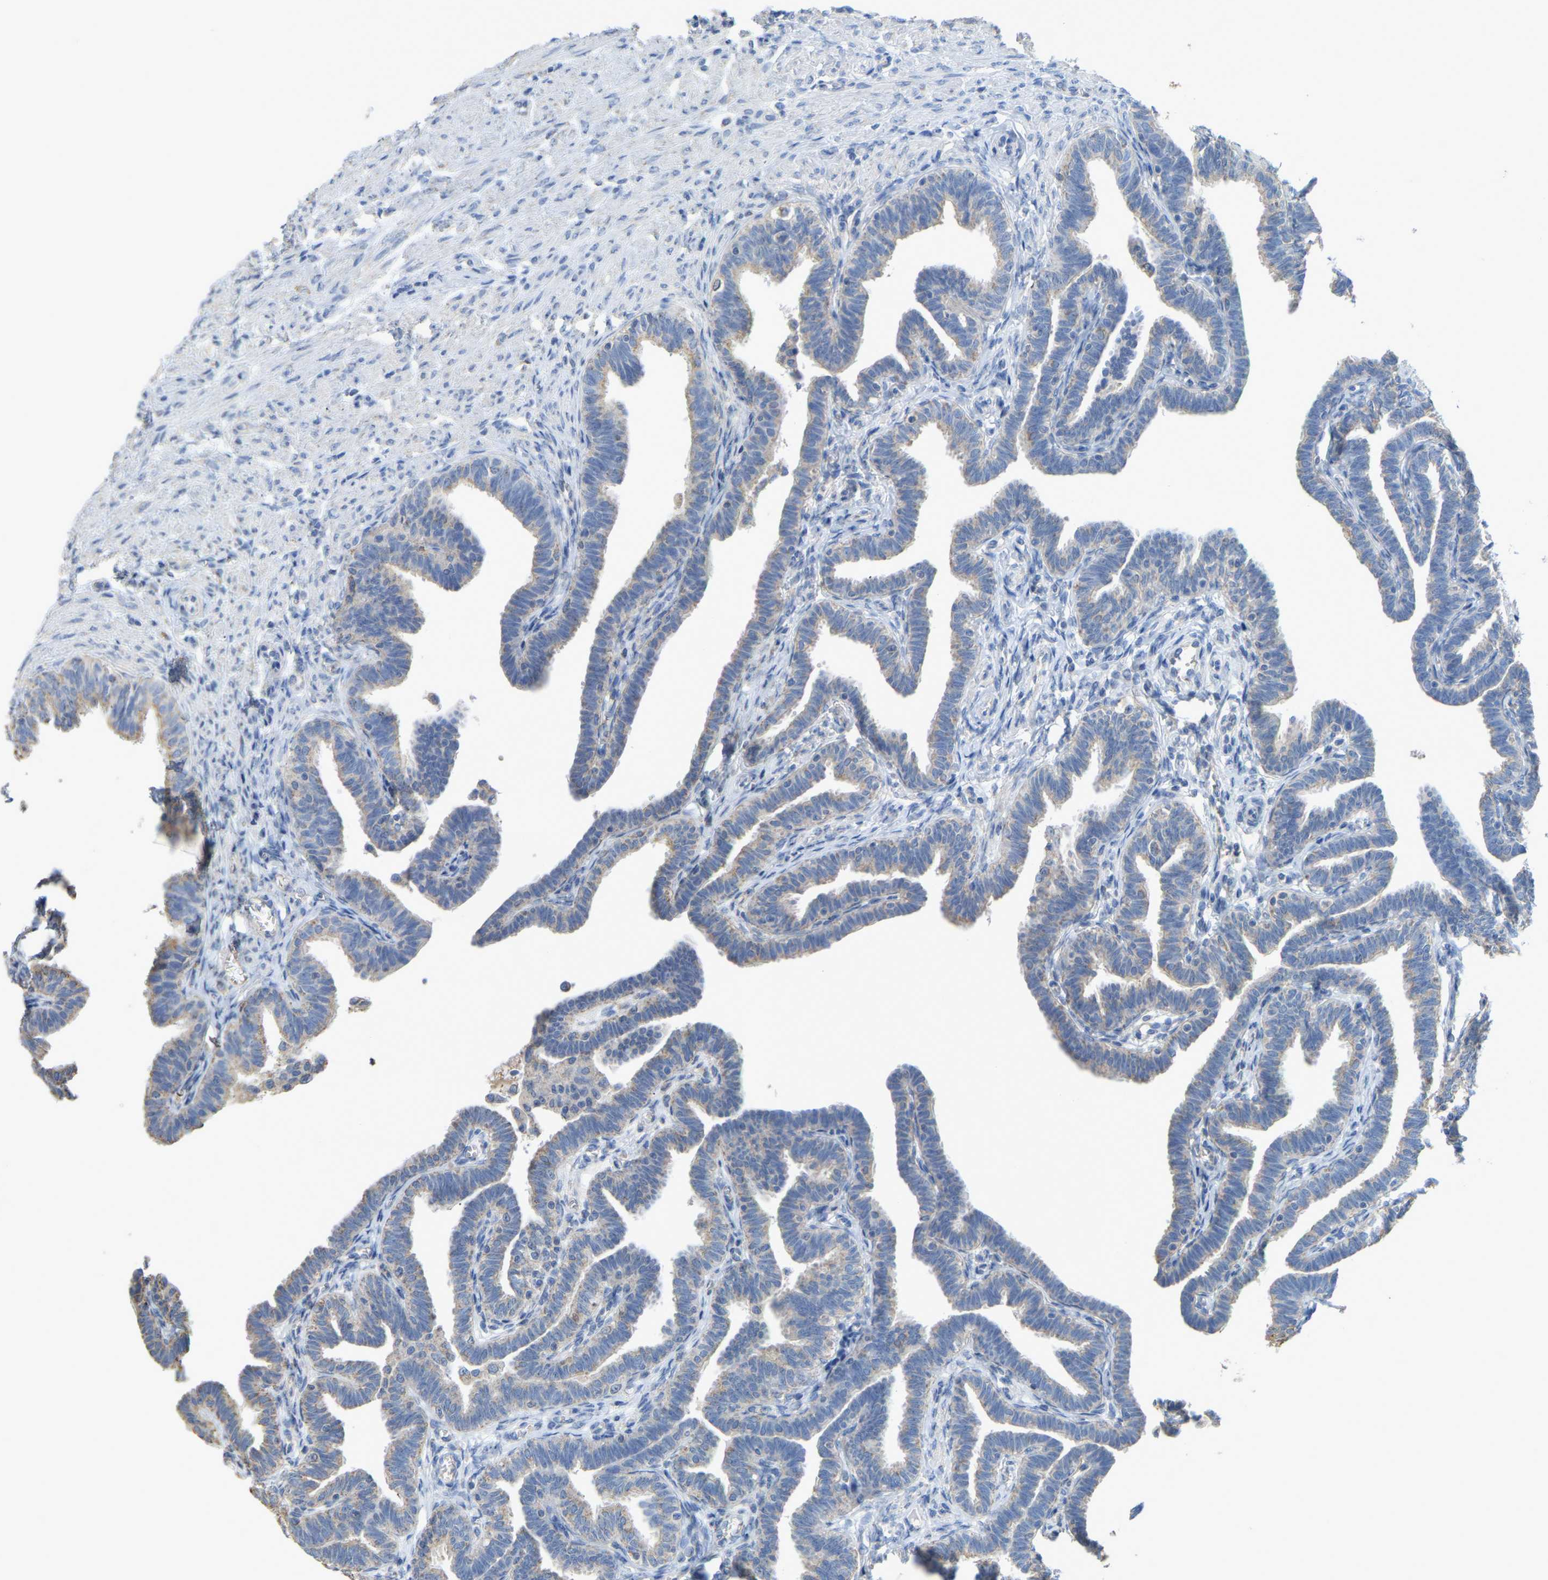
{"staining": {"intensity": "weak", "quantity": "<25%", "location": "cytoplasmic/membranous"}, "tissue": "fallopian tube", "cell_type": "Glandular cells", "image_type": "normal", "snomed": [{"axis": "morphology", "description": "Normal tissue, NOS"}, {"axis": "topography", "description": "Fallopian tube"}, {"axis": "topography", "description": "Ovary"}], "caption": "This is a image of IHC staining of unremarkable fallopian tube, which shows no staining in glandular cells.", "gene": "SERPINB5", "patient": {"sex": "female", "age": 23}}